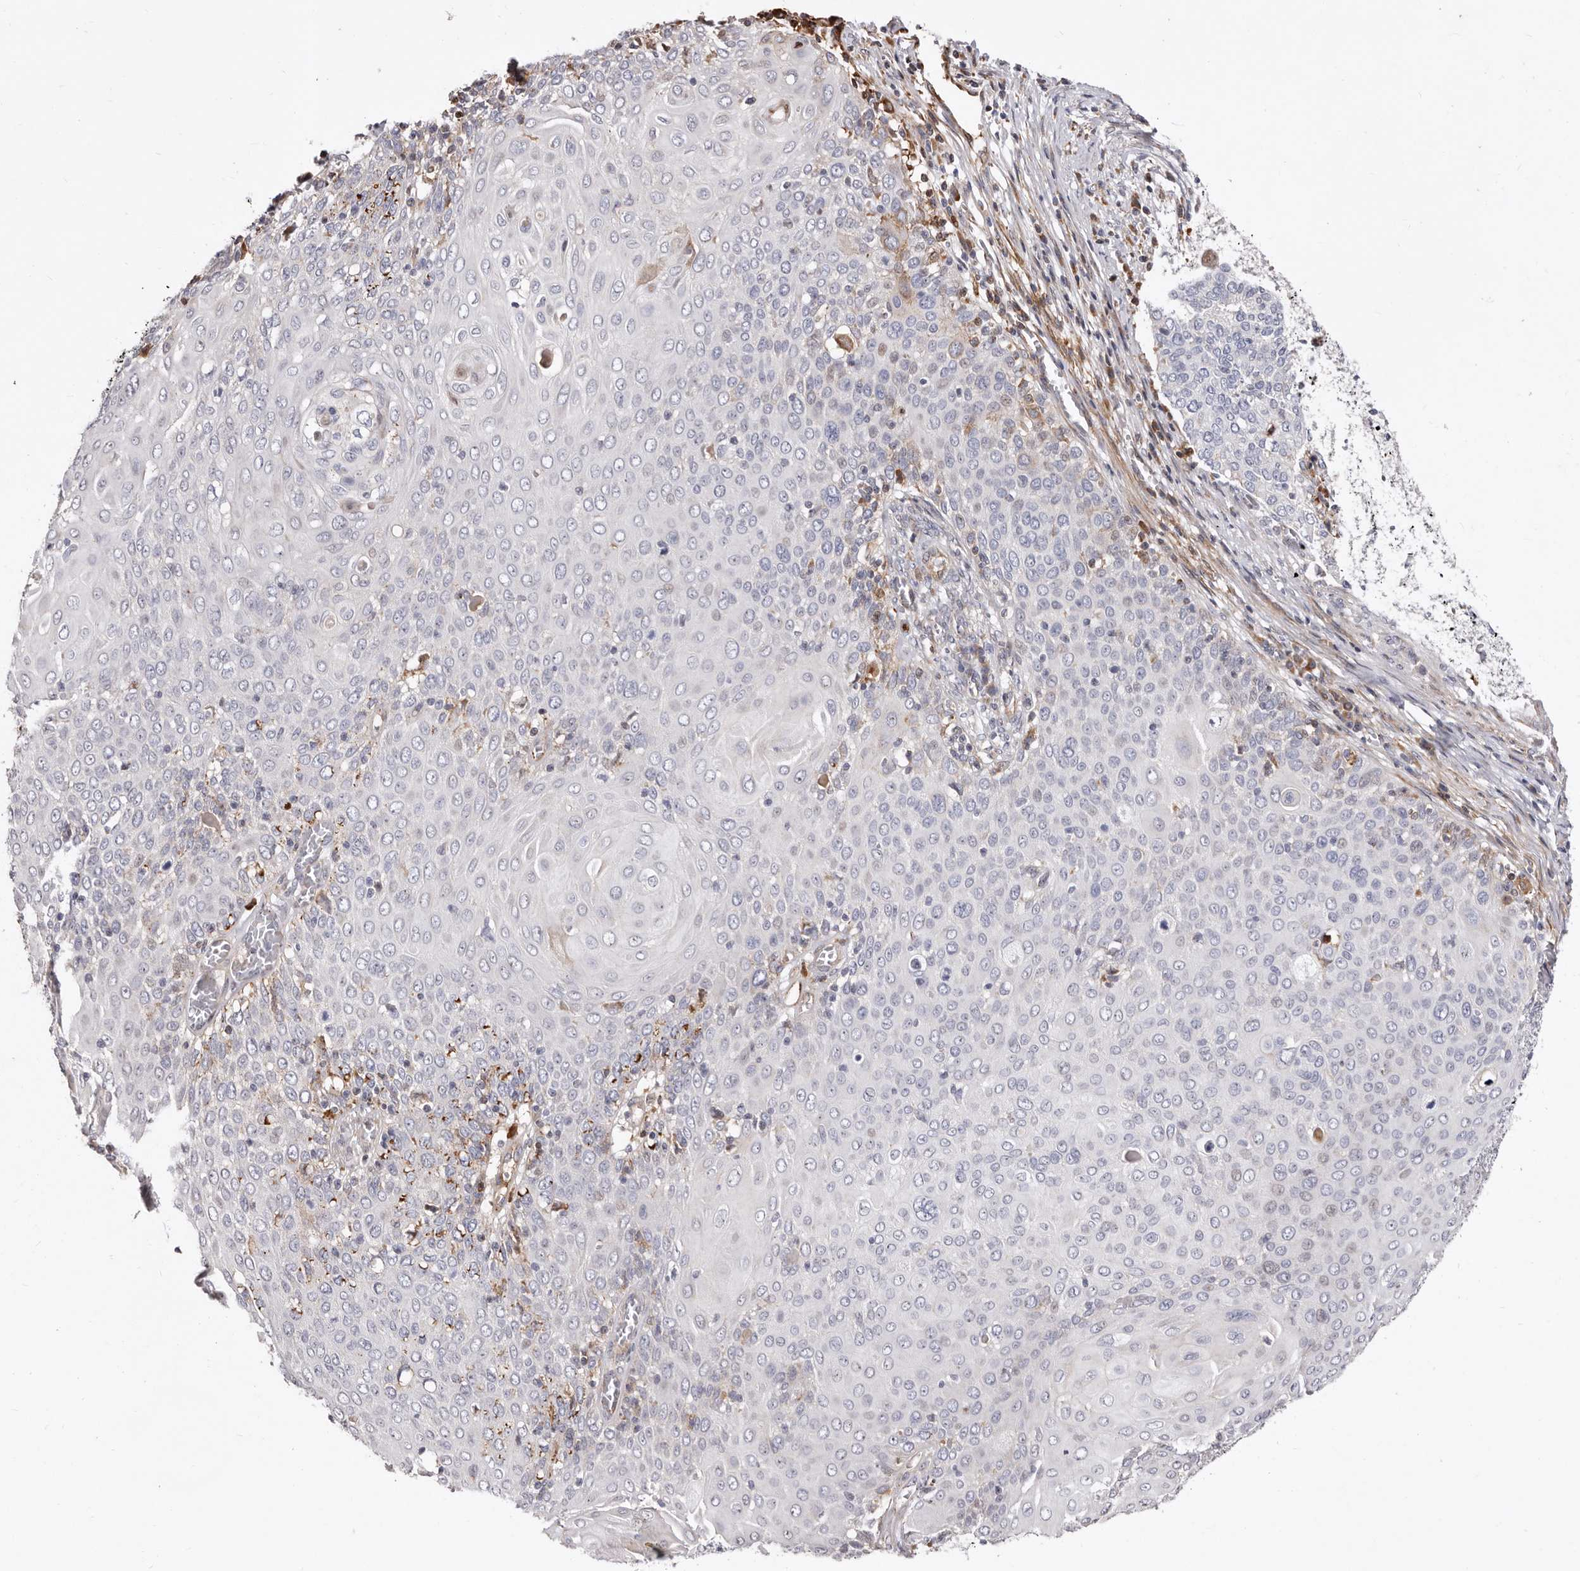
{"staining": {"intensity": "negative", "quantity": "none", "location": "none"}, "tissue": "cervical cancer", "cell_type": "Tumor cells", "image_type": "cancer", "snomed": [{"axis": "morphology", "description": "Squamous cell carcinoma, NOS"}, {"axis": "topography", "description": "Cervix"}], "caption": "Immunohistochemistry (IHC) micrograph of cervical cancer stained for a protein (brown), which displays no staining in tumor cells. (IHC, brightfield microscopy, high magnification).", "gene": "NUBPL", "patient": {"sex": "female", "age": 39}}